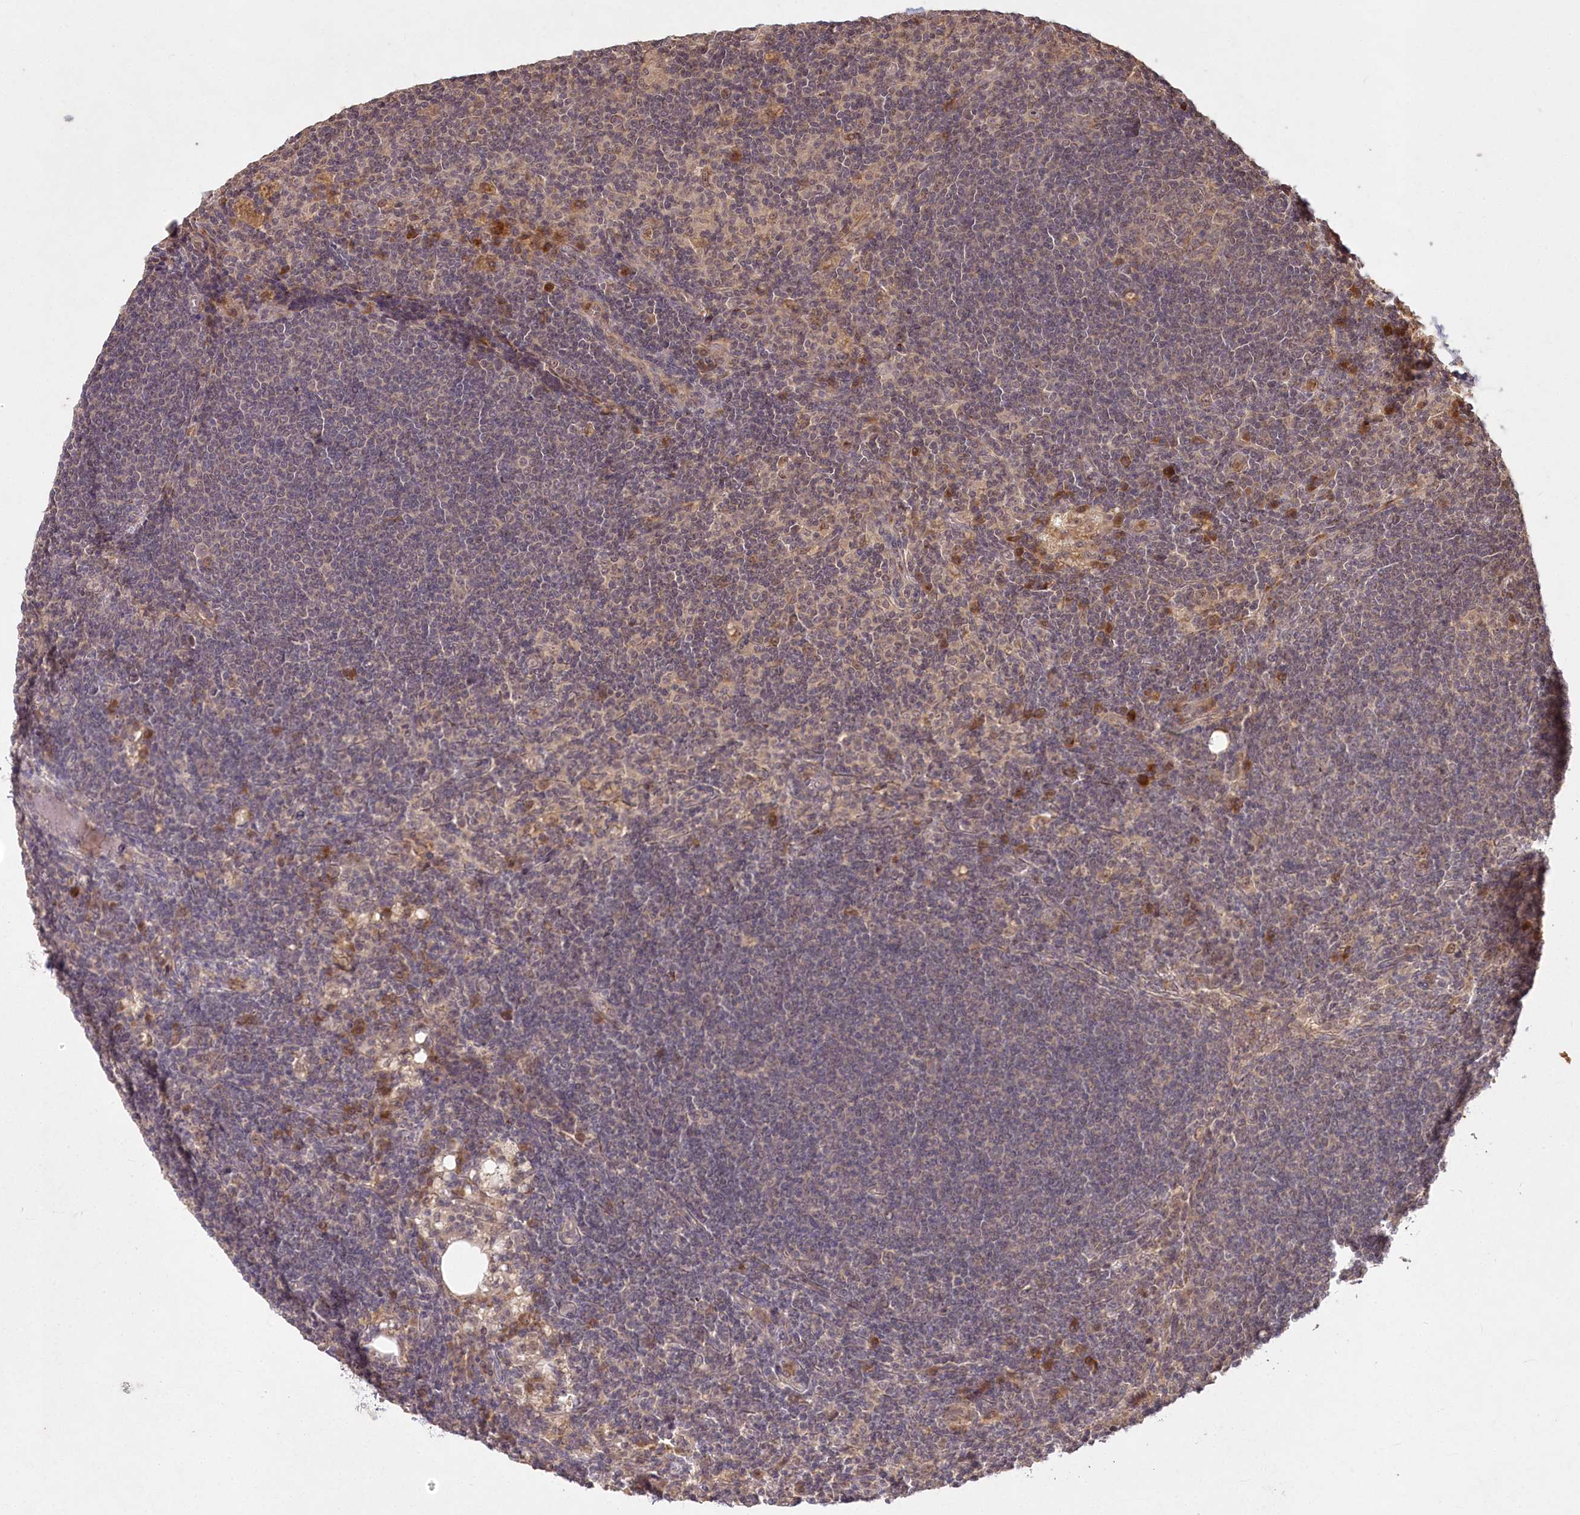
{"staining": {"intensity": "weak", "quantity": "<25%", "location": "cytoplasmic/membranous"}, "tissue": "lymph node", "cell_type": "Germinal center cells", "image_type": "normal", "snomed": [{"axis": "morphology", "description": "Normal tissue, NOS"}, {"axis": "topography", "description": "Lymph node"}], "caption": "Germinal center cells show no significant positivity in normal lymph node. (DAB IHC with hematoxylin counter stain).", "gene": "IRAK1BP1", "patient": {"sex": "male", "age": 69}}